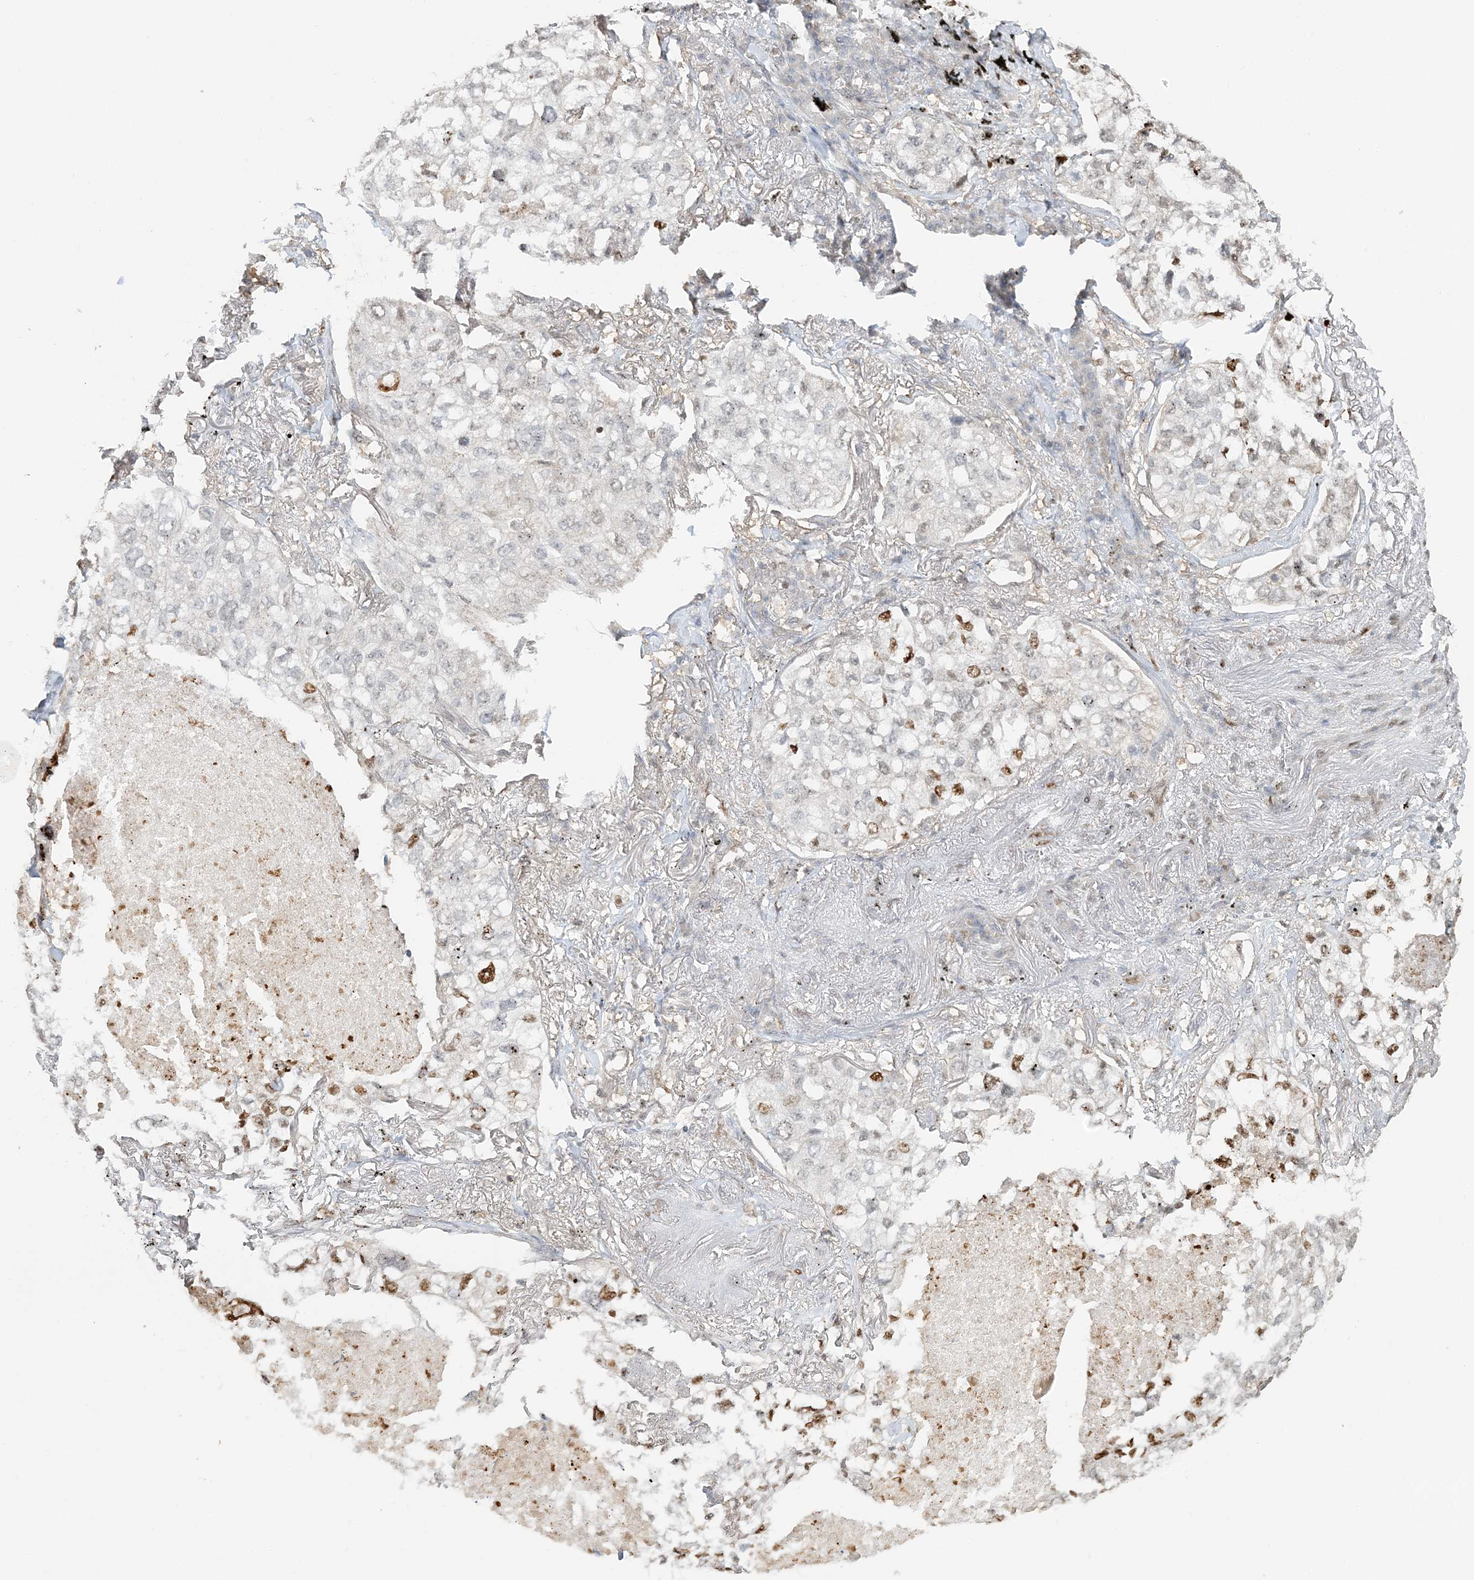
{"staining": {"intensity": "moderate", "quantity": "<25%", "location": "nuclear"}, "tissue": "lung cancer", "cell_type": "Tumor cells", "image_type": "cancer", "snomed": [{"axis": "morphology", "description": "Adenocarcinoma, NOS"}, {"axis": "topography", "description": "Lung"}], "caption": "Immunohistochemical staining of human lung cancer (adenocarcinoma) displays low levels of moderate nuclear protein positivity in about <25% of tumor cells. (DAB = brown stain, brightfield microscopy at high magnification).", "gene": "SUMO2", "patient": {"sex": "male", "age": 65}}